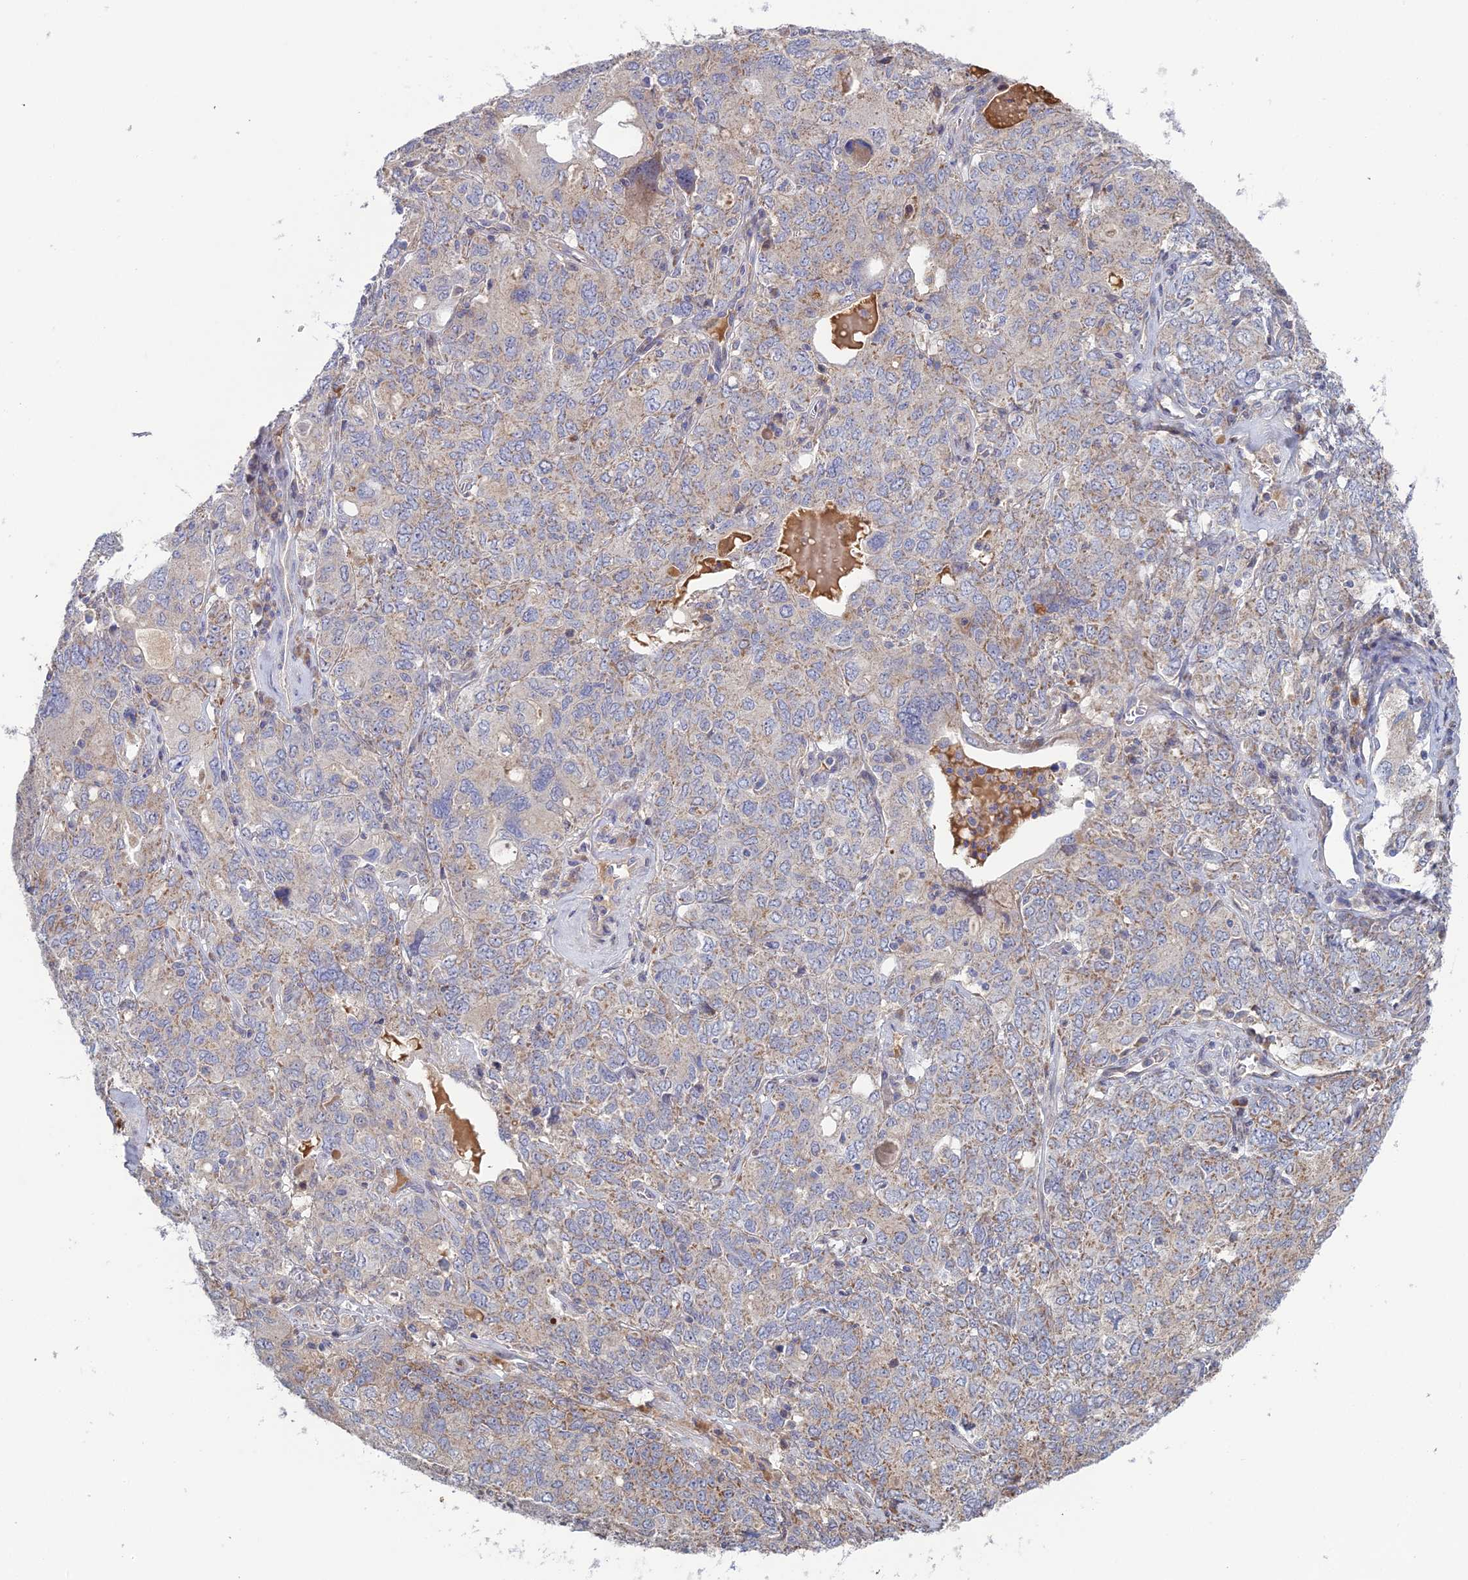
{"staining": {"intensity": "moderate", "quantity": "<25%", "location": "cytoplasmic/membranous"}, "tissue": "ovarian cancer", "cell_type": "Tumor cells", "image_type": "cancer", "snomed": [{"axis": "morphology", "description": "Carcinoma, endometroid"}, {"axis": "topography", "description": "Ovary"}], "caption": "Moderate cytoplasmic/membranous expression for a protein is identified in approximately <25% of tumor cells of ovarian endometroid carcinoma using immunohistochemistry (IHC).", "gene": "ARL16", "patient": {"sex": "female", "age": 62}}